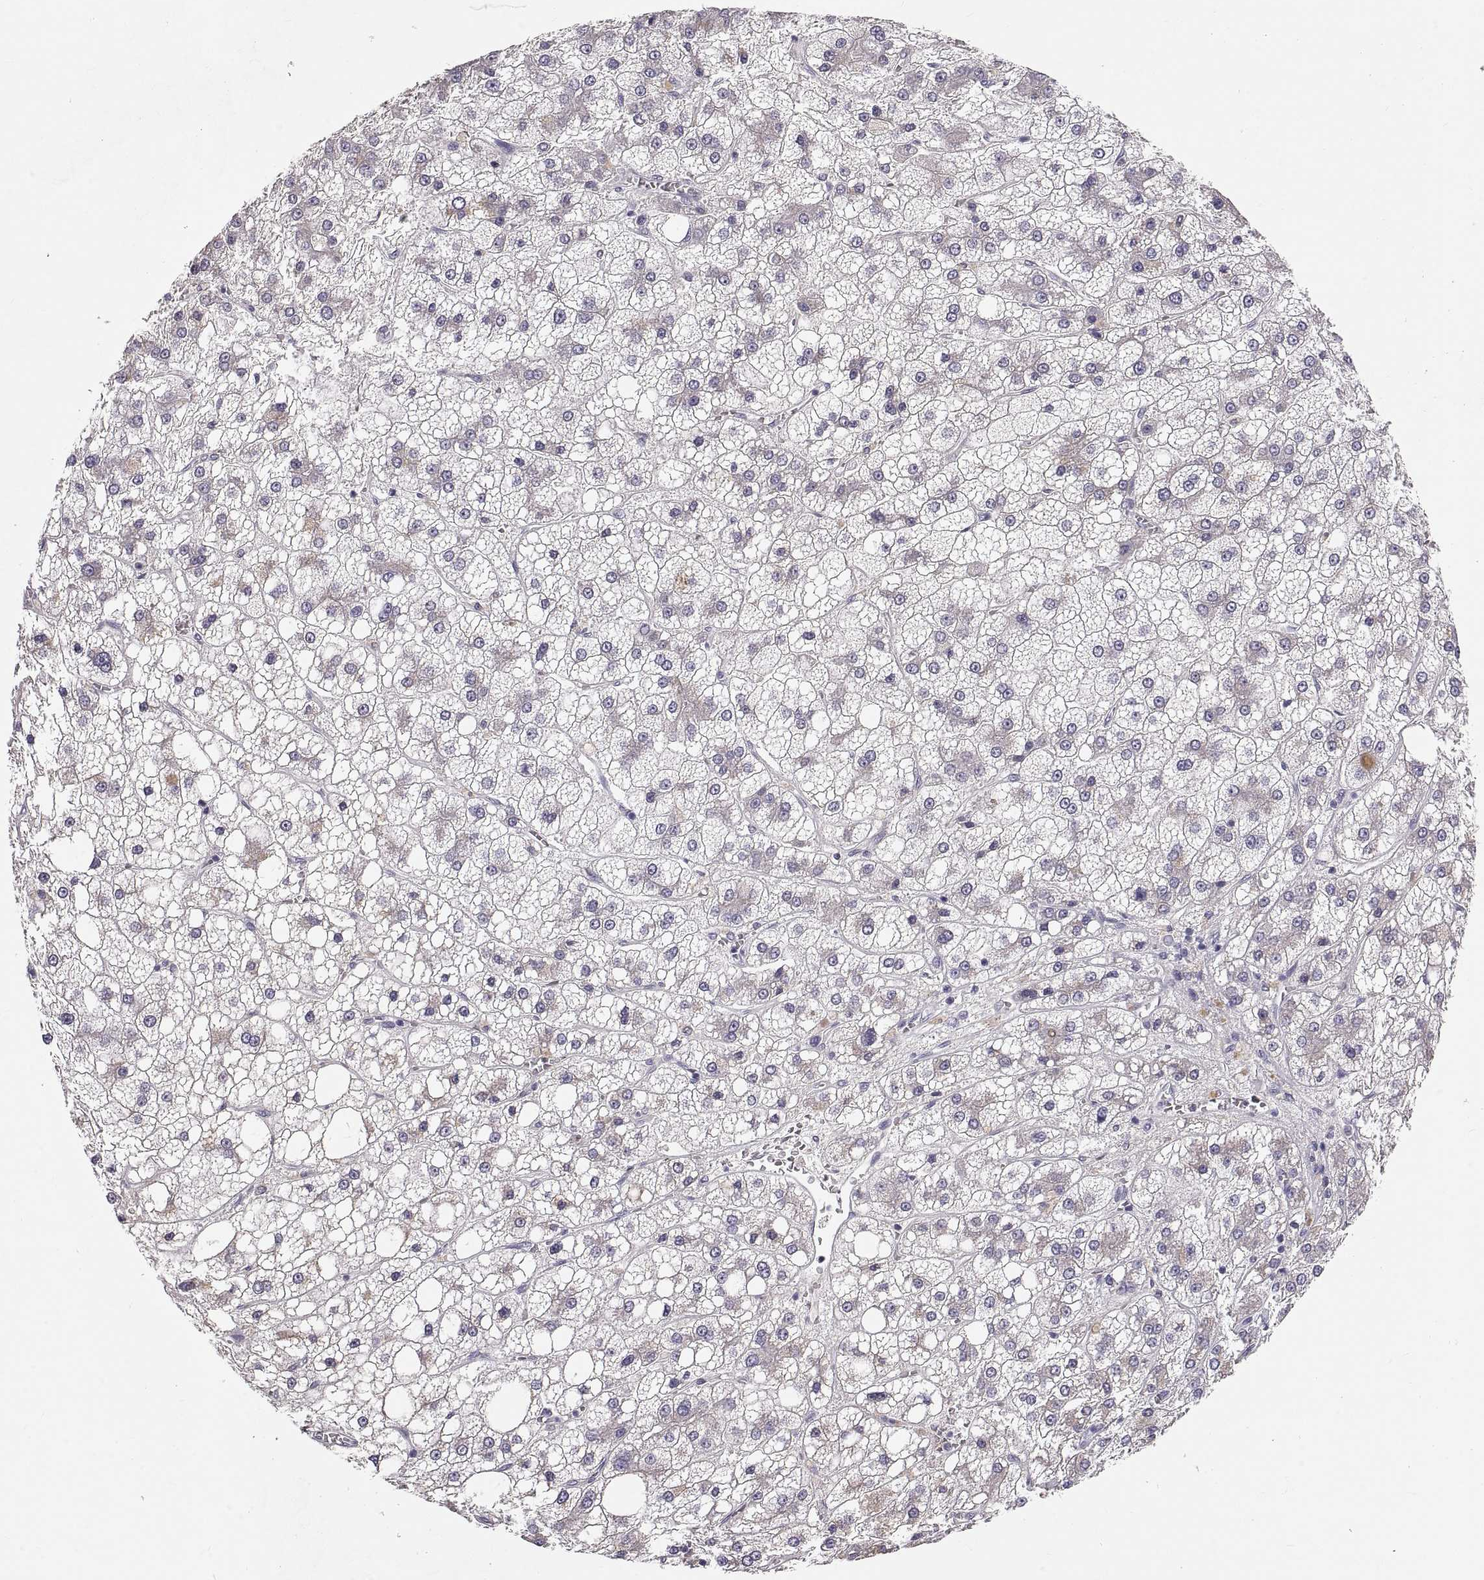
{"staining": {"intensity": "negative", "quantity": "none", "location": "none"}, "tissue": "liver cancer", "cell_type": "Tumor cells", "image_type": "cancer", "snomed": [{"axis": "morphology", "description": "Carcinoma, Hepatocellular, NOS"}, {"axis": "topography", "description": "Liver"}], "caption": "Micrograph shows no significant protein staining in tumor cells of liver hepatocellular carcinoma.", "gene": "ADAM32", "patient": {"sex": "male", "age": 73}}